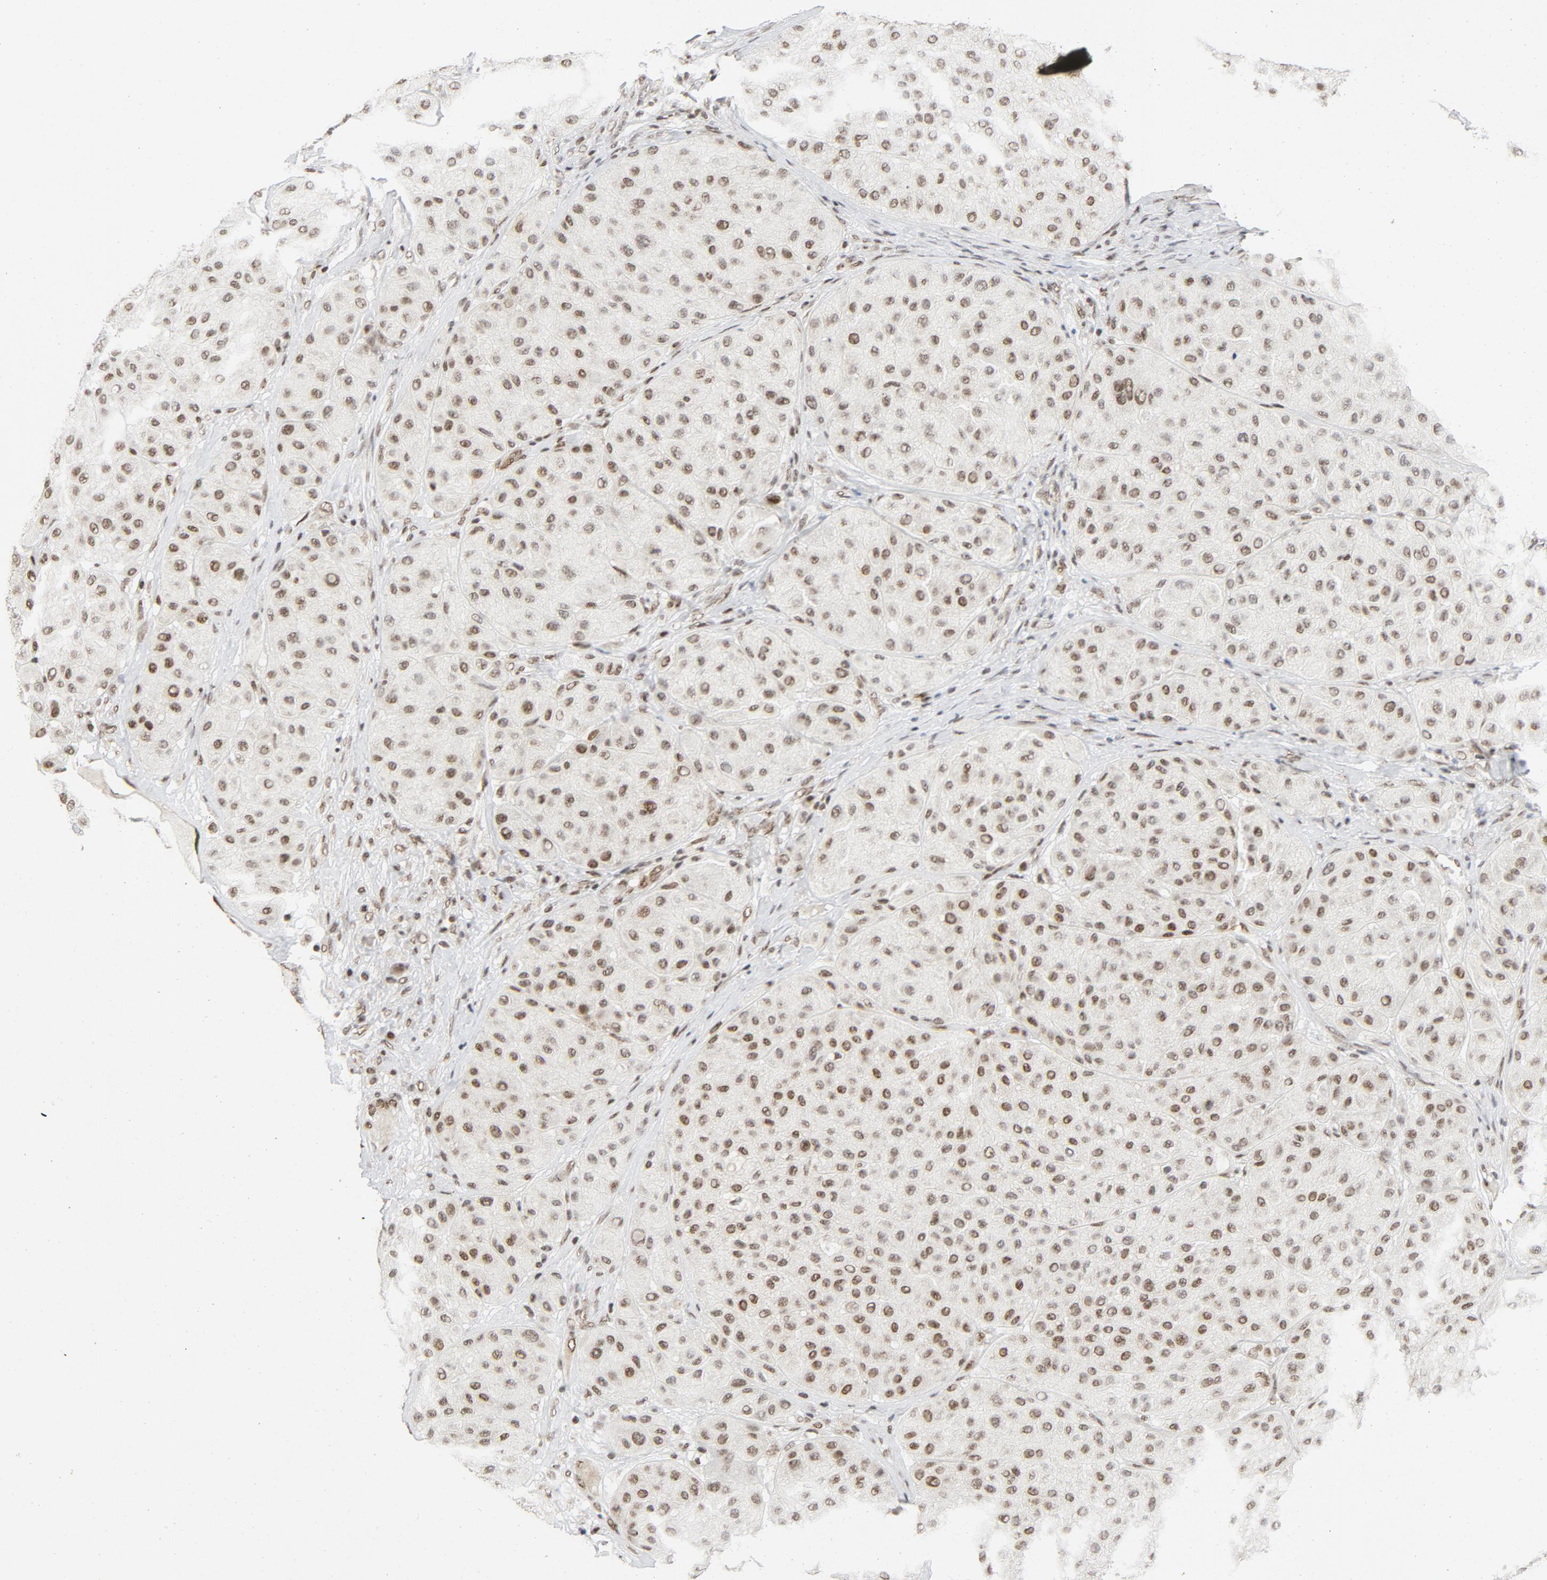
{"staining": {"intensity": "moderate", "quantity": ">75%", "location": "nuclear"}, "tissue": "melanoma", "cell_type": "Tumor cells", "image_type": "cancer", "snomed": [{"axis": "morphology", "description": "Normal tissue, NOS"}, {"axis": "morphology", "description": "Malignant melanoma, Metastatic site"}, {"axis": "topography", "description": "Skin"}], "caption": "The immunohistochemical stain labels moderate nuclear expression in tumor cells of melanoma tissue.", "gene": "ERCC1", "patient": {"sex": "male", "age": 41}}